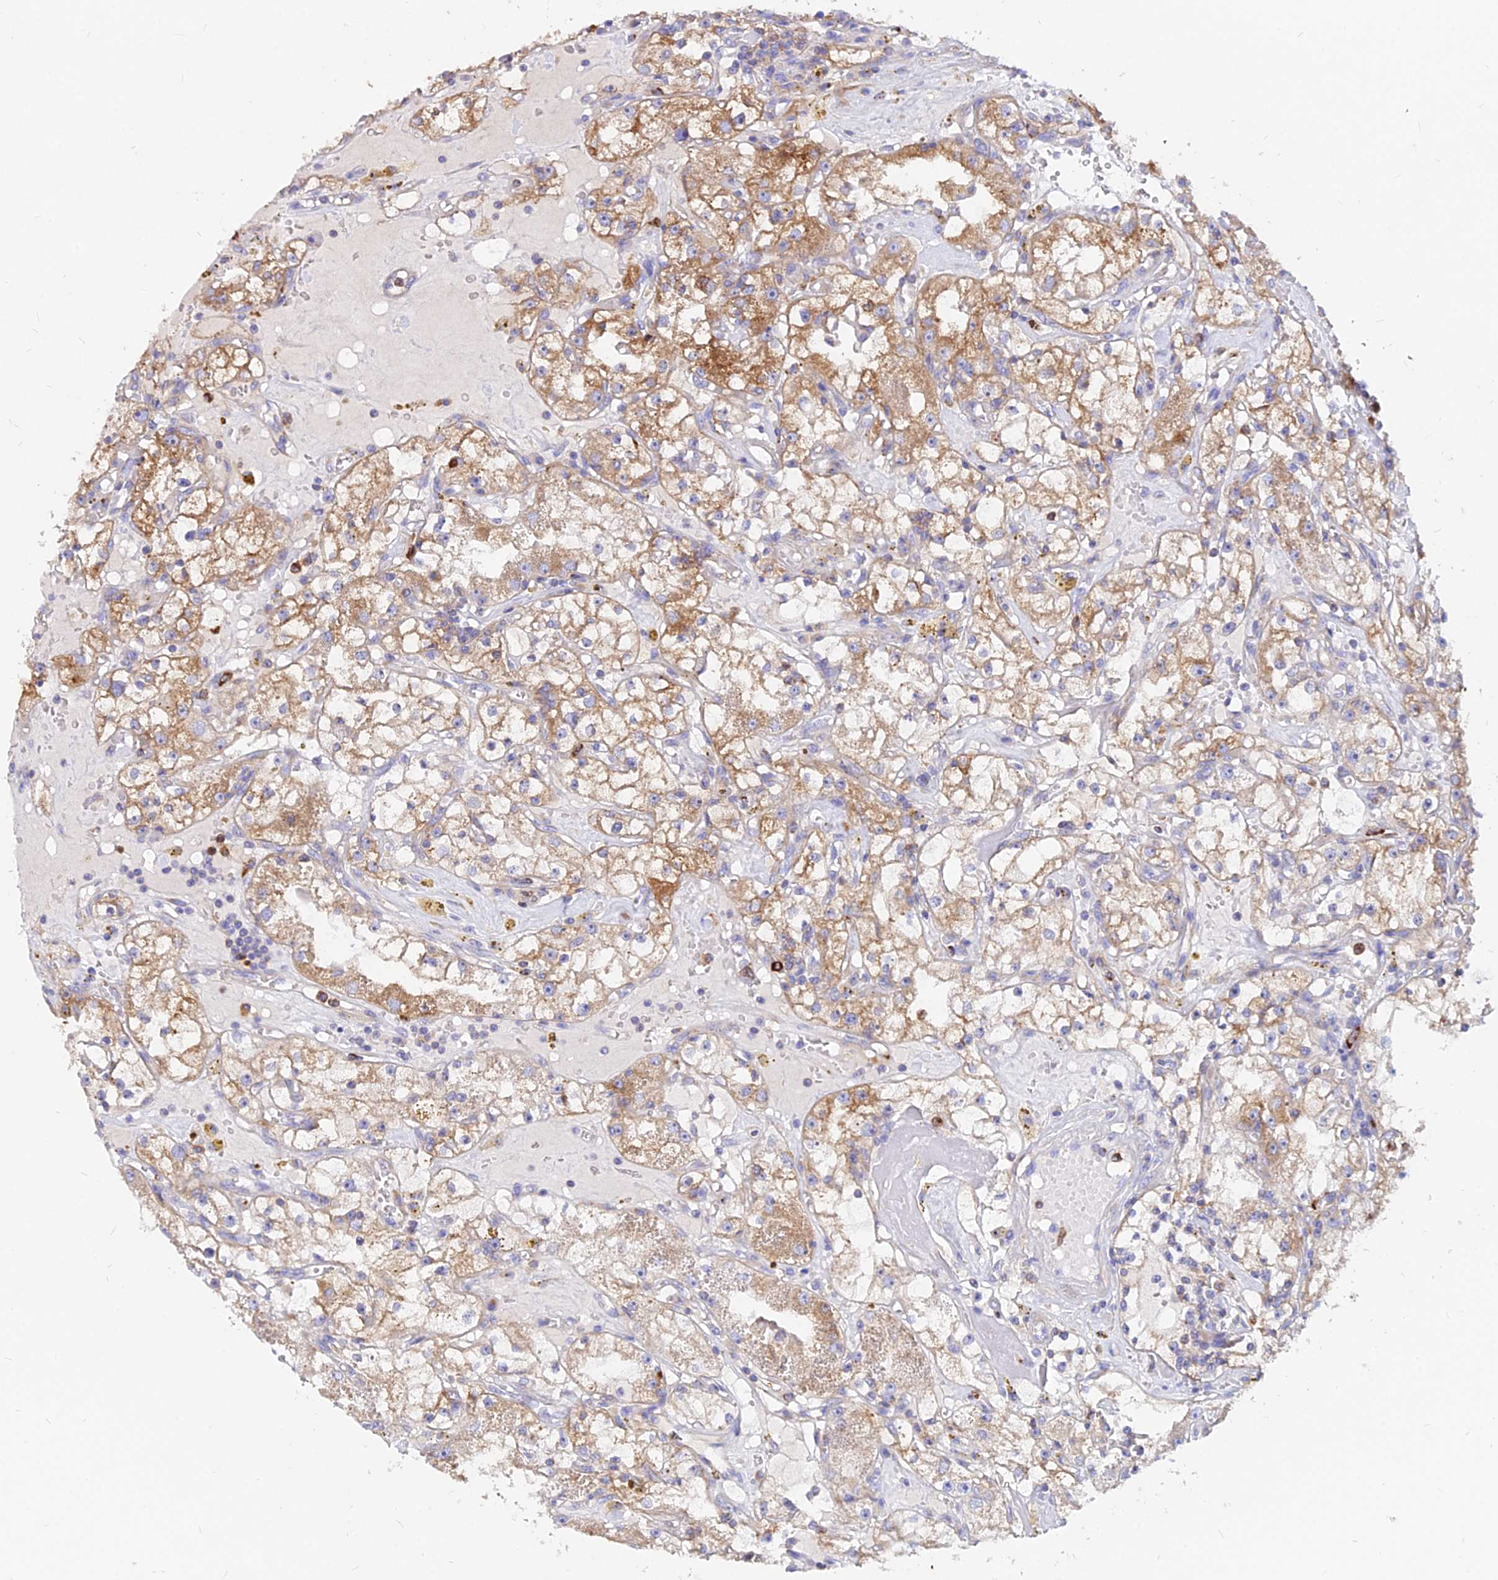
{"staining": {"intensity": "strong", "quantity": "25%-75%", "location": "cytoplasmic/membranous"}, "tissue": "renal cancer", "cell_type": "Tumor cells", "image_type": "cancer", "snomed": [{"axis": "morphology", "description": "Adenocarcinoma, NOS"}, {"axis": "topography", "description": "Kidney"}], "caption": "Renal adenocarcinoma stained for a protein displays strong cytoplasmic/membranous positivity in tumor cells. The staining was performed using DAB to visualize the protein expression in brown, while the nuclei were stained in blue with hematoxylin (Magnification: 20x).", "gene": "AGTRAP", "patient": {"sex": "male", "age": 56}}